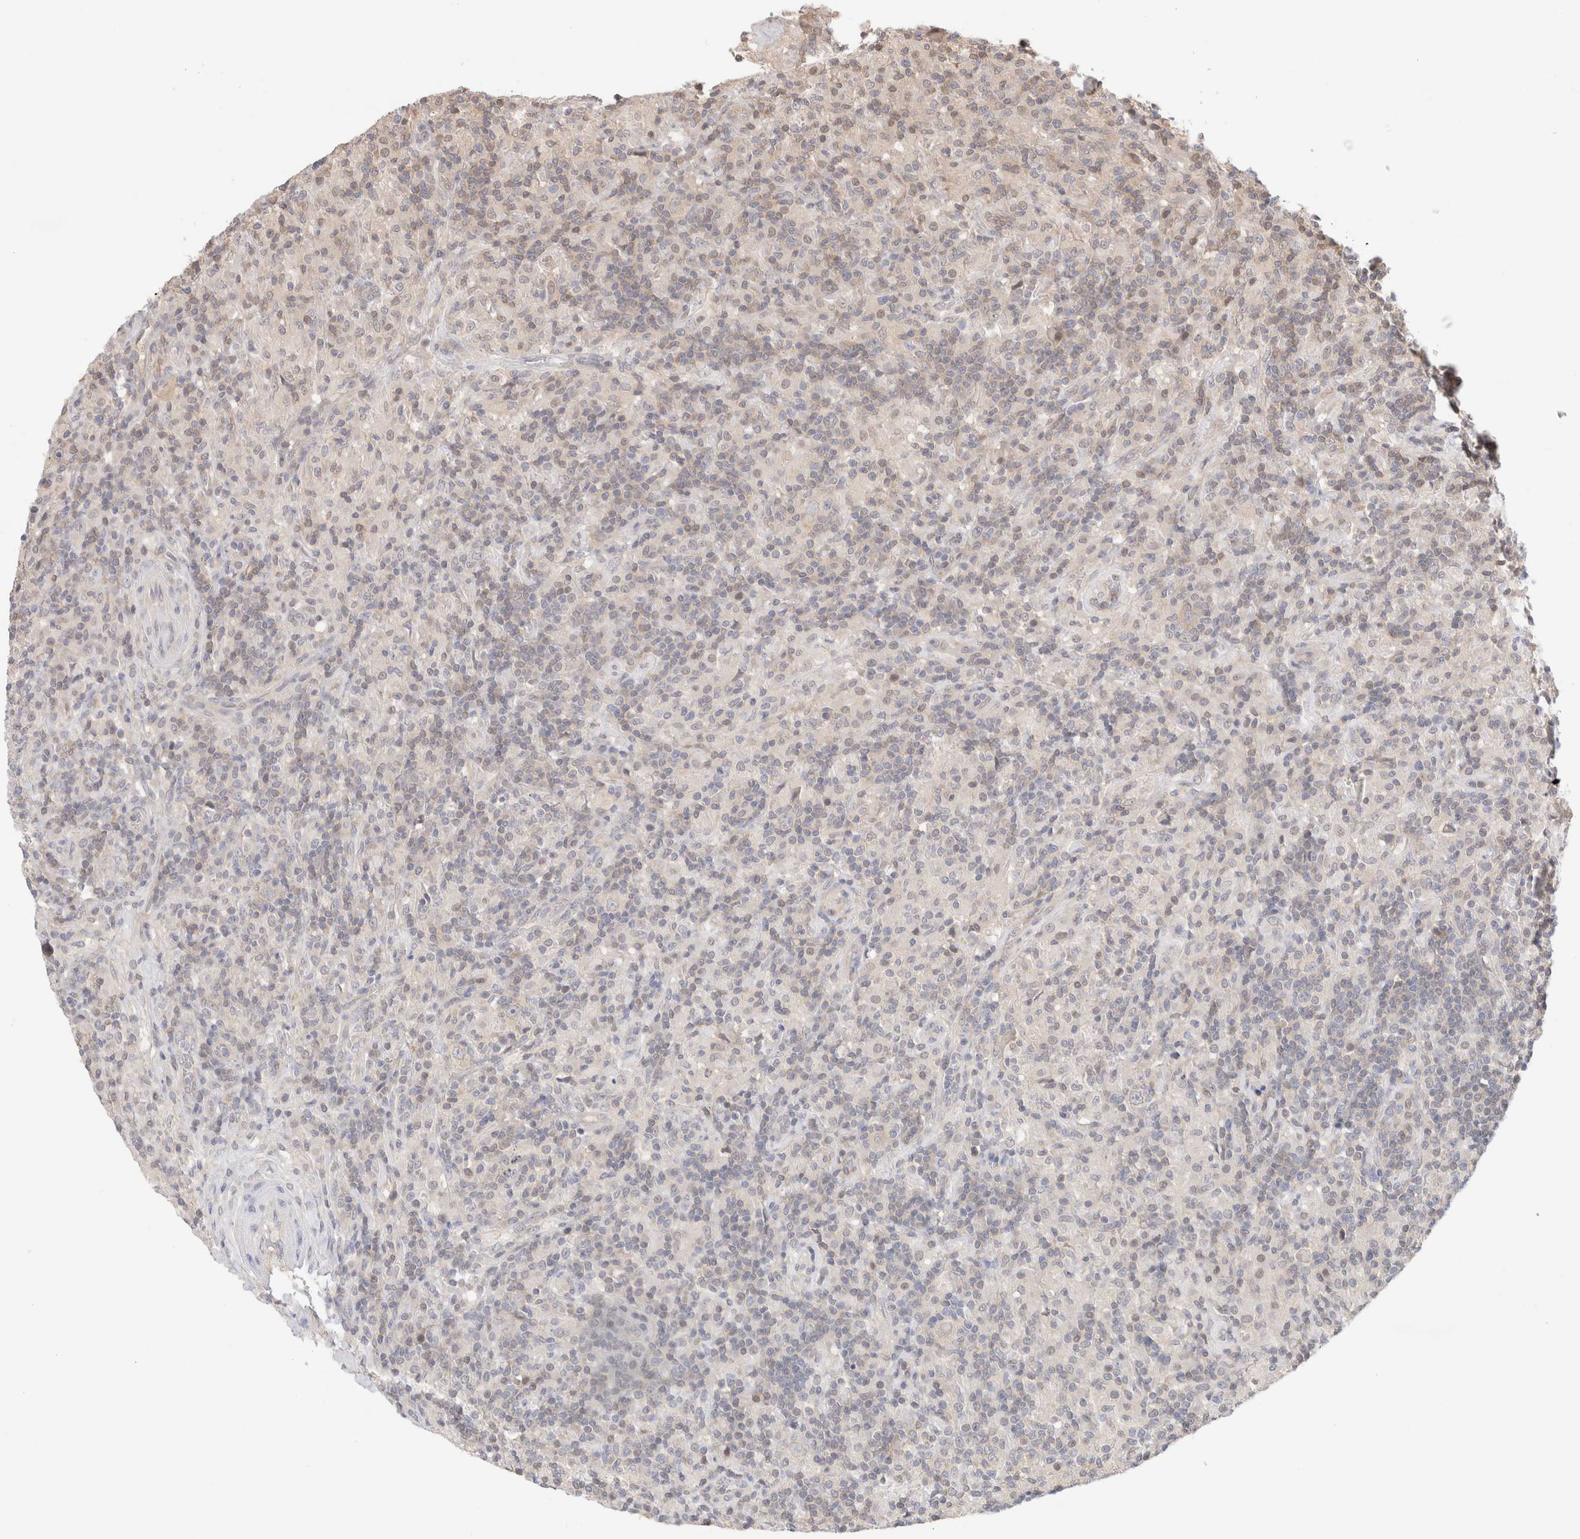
{"staining": {"intensity": "negative", "quantity": "none", "location": "none"}, "tissue": "lymphoma", "cell_type": "Tumor cells", "image_type": "cancer", "snomed": [{"axis": "morphology", "description": "Hodgkin's disease, NOS"}, {"axis": "topography", "description": "Lymph node"}], "caption": "The photomicrograph shows no staining of tumor cells in Hodgkin's disease.", "gene": "C17orf97", "patient": {"sex": "male", "age": 70}}